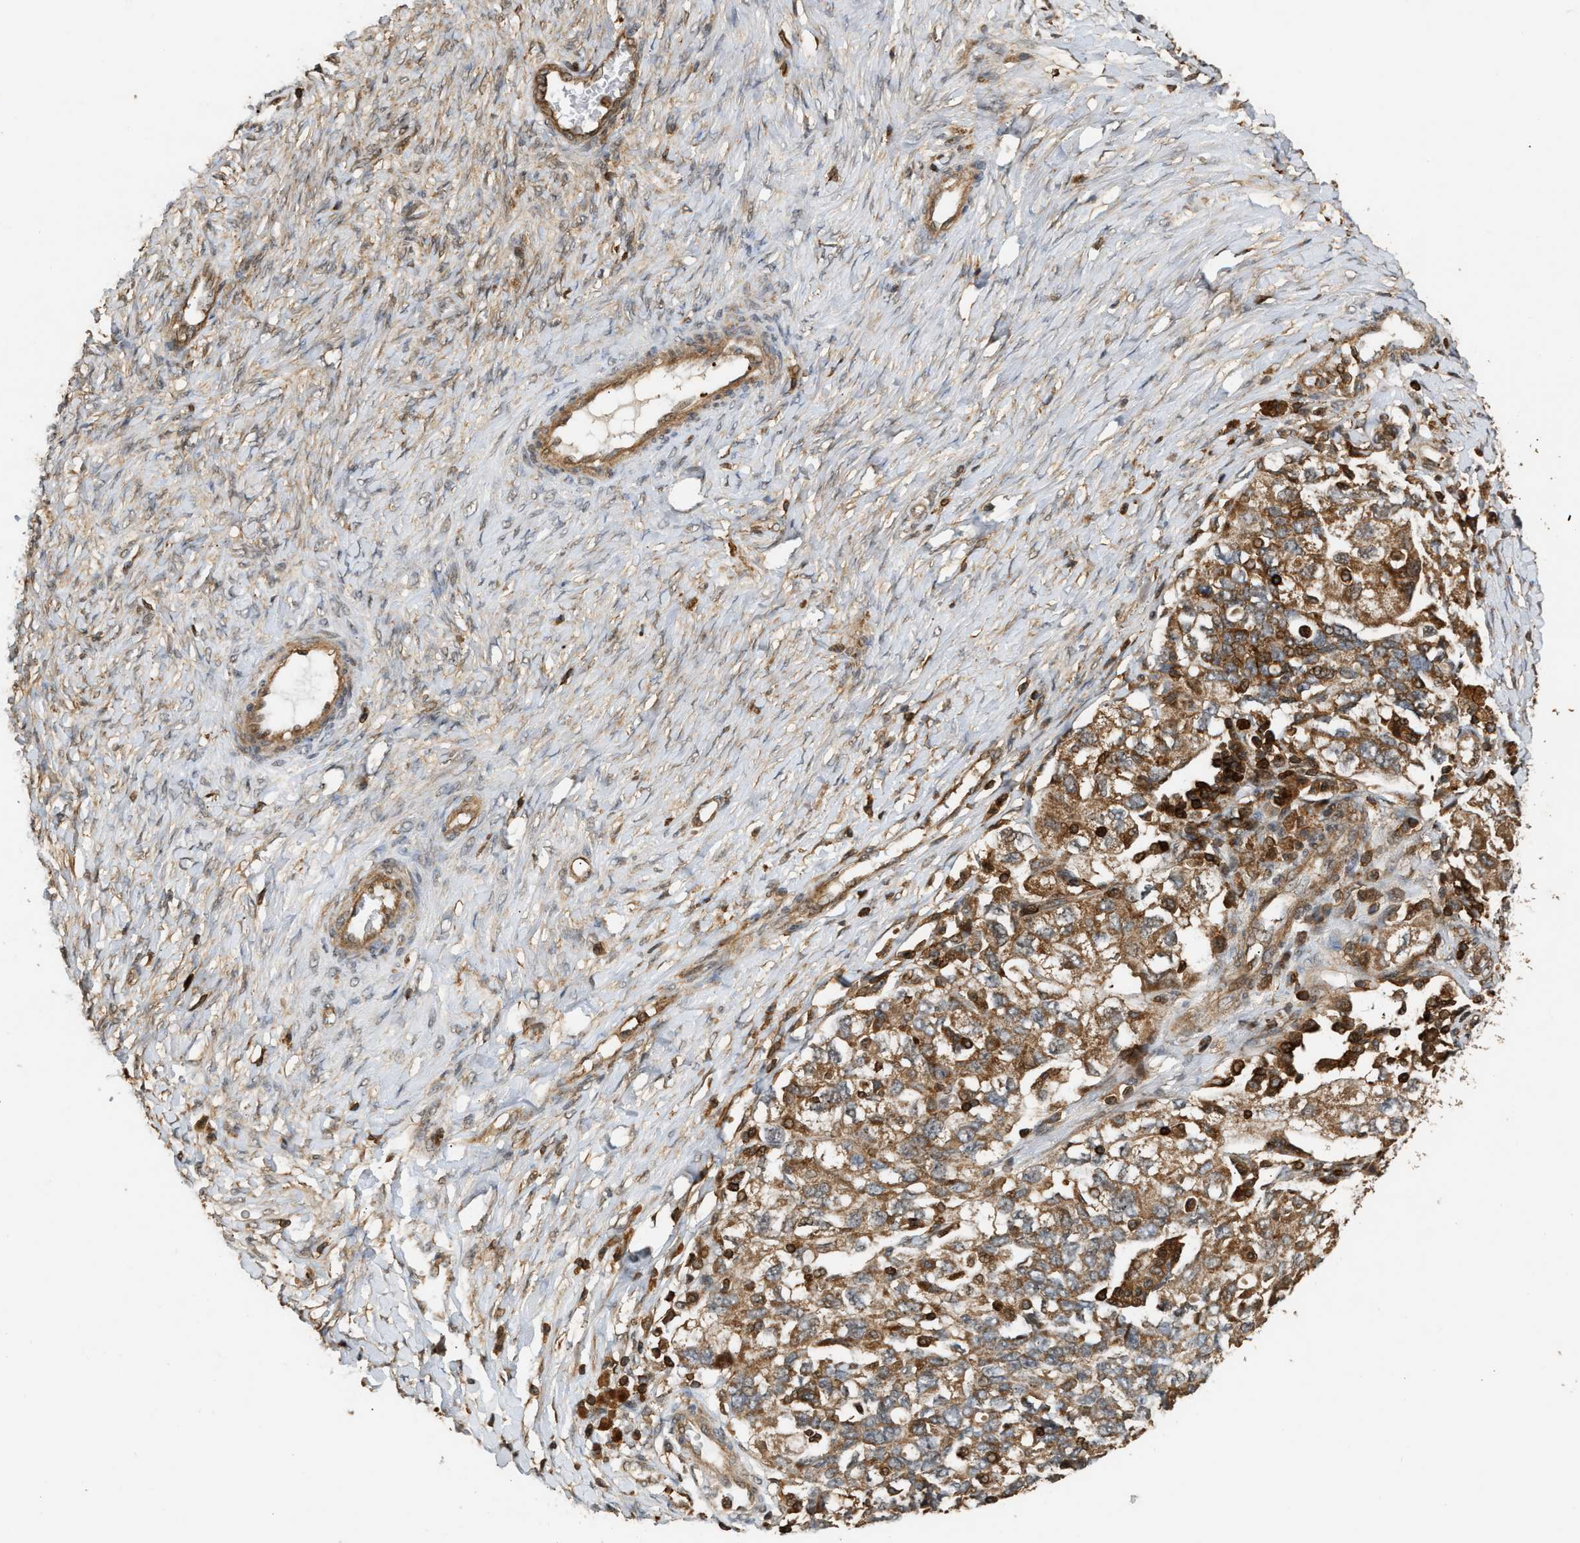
{"staining": {"intensity": "moderate", "quantity": ">75%", "location": "cytoplasmic/membranous"}, "tissue": "ovarian cancer", "cell_type": "Tumor cells", "image_type": "cancer", "snomed": [{"axis": "morphology", "description": "Carcinoma, NOS"}, {"axis": "morphology", "description": "Cystadenocarcinoma, serous, NOS"}, {"axis": "topography", "description": "Ovary"}], "caption": "This histopathology image reveals ovarian carcinoma stained with IHC to label a protein in brown. The cytoplasmic/membranous of tumor cells show moderate positivity for the protein. Nuclei are counter-stained blue.", "gene": "GOPC", "patient": {"sex": "female", "age": 69}}